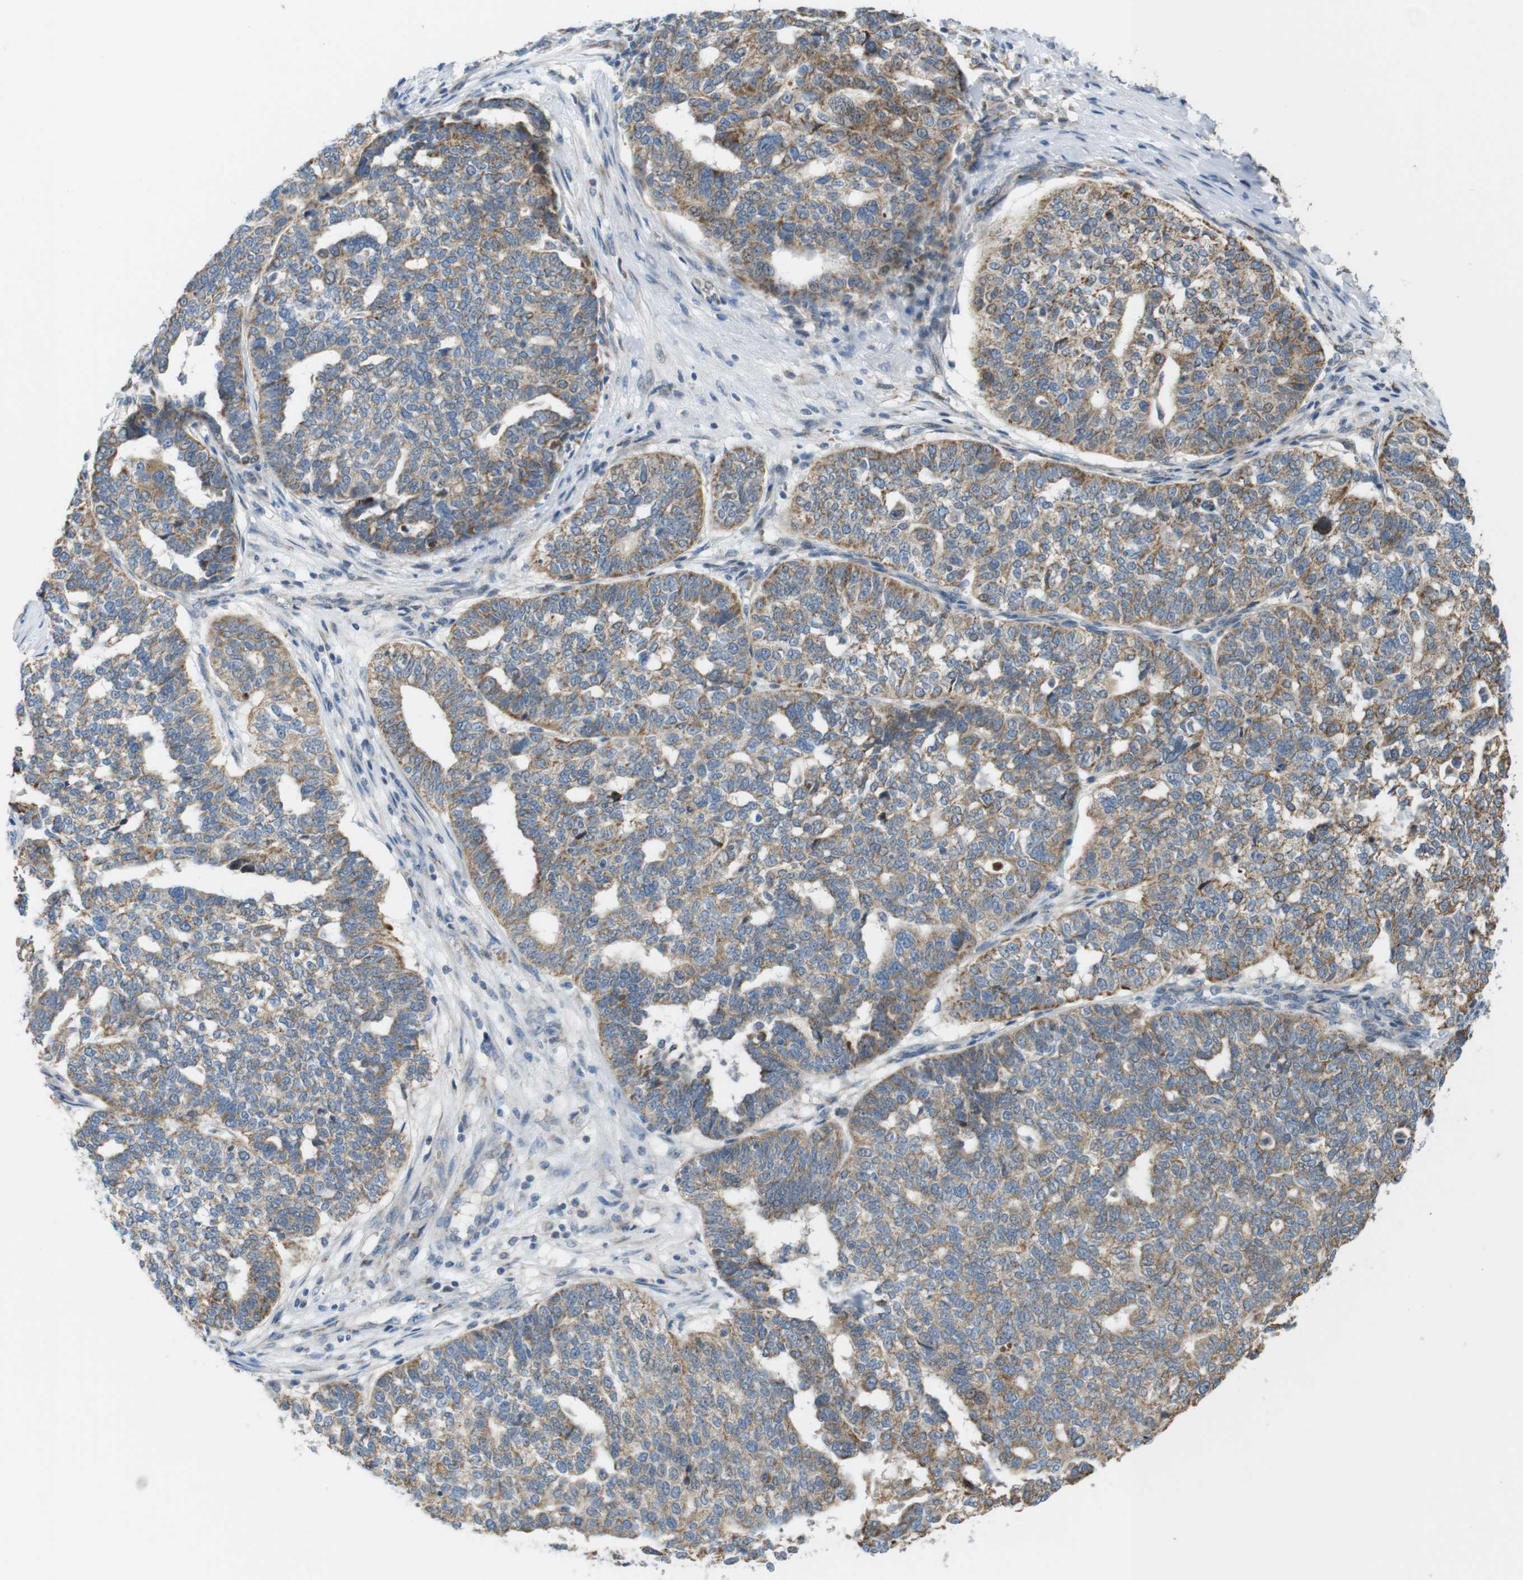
{"staining": {"intensity": "moderate", "quantity": ">75%", "location": "cytoplasmic/membranous"}, "tissue": "ovarian cancer", "cell_type": "Tumor cells", "image_type": "cancer", "snomed": [{"axis": "morphology", "description": "Cystadenocarcinoma, serous, NOS"}, {"axis": "topography", "description": "Ovary"}], "caption": "This is a photomicrograph of immunohistochemistry staining of ovarian cancer (serous cystadenocarcinoma), which shows moderate expression in the cytoplasmic/membranous of tumor cells.", "gene": "MARCHF1", "patient": {"sex": "female", "age": 59}}